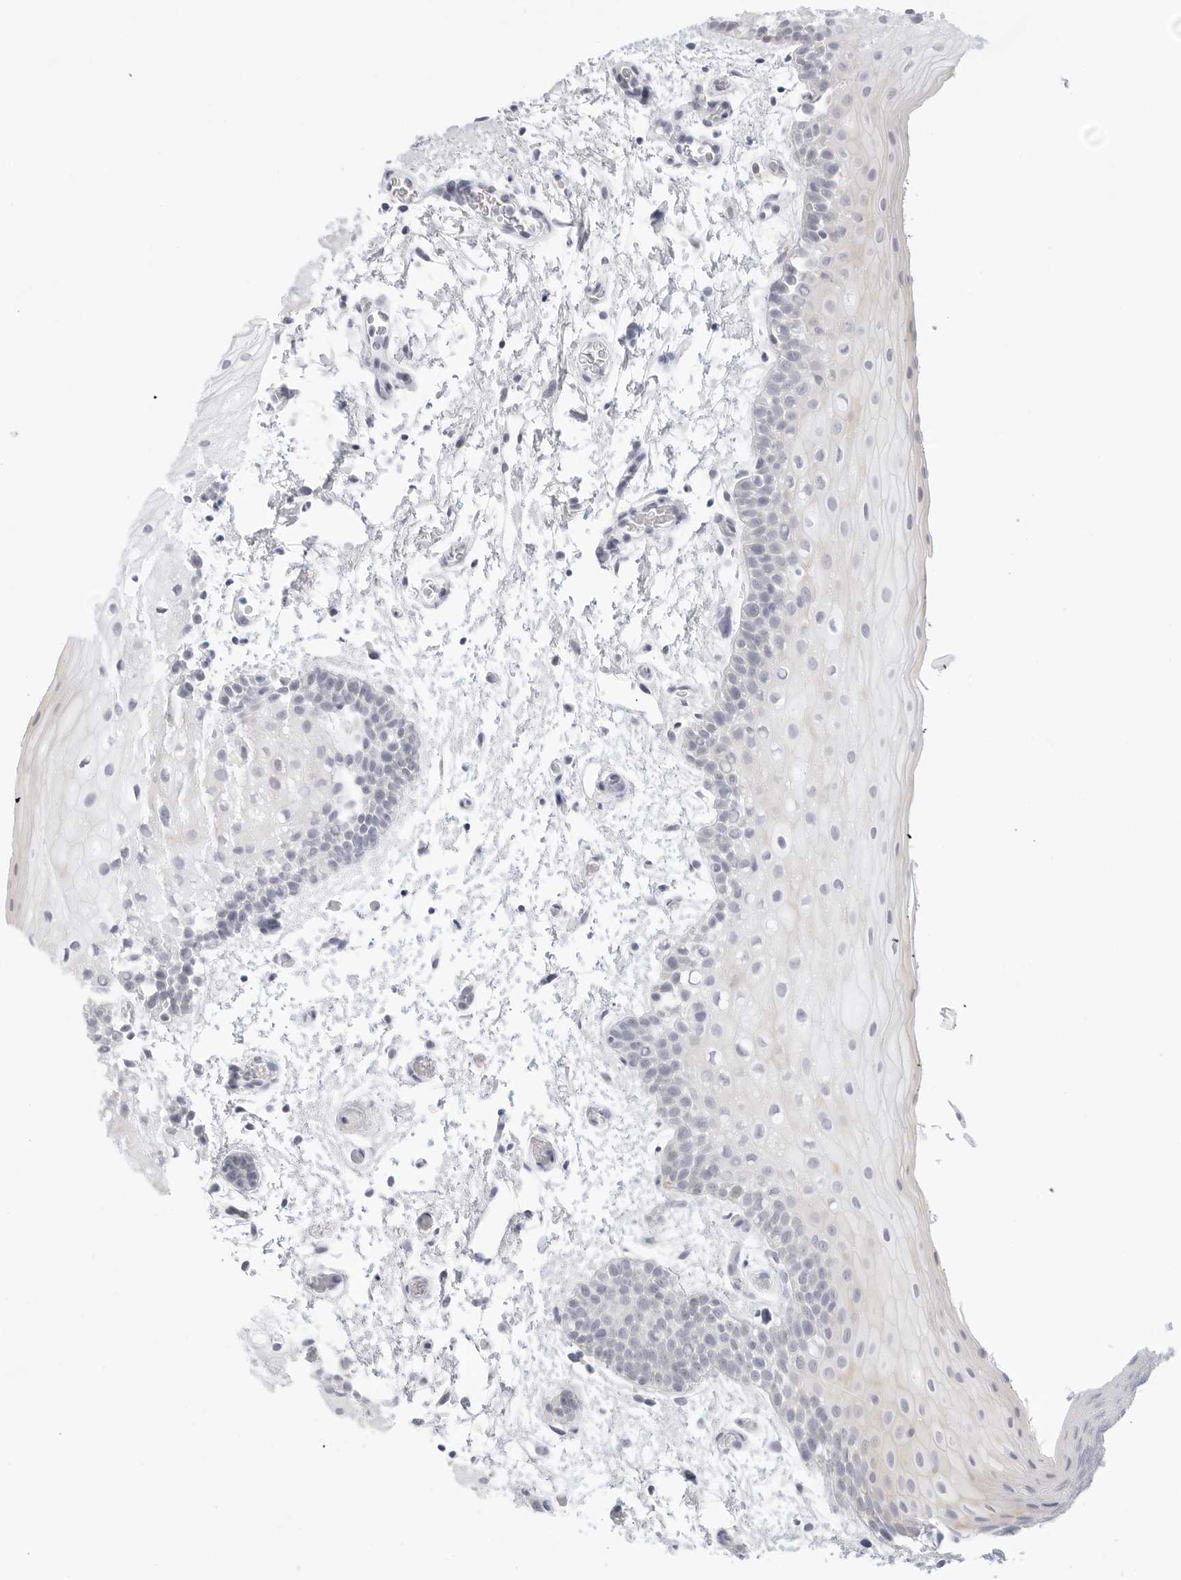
{"staining": {"intensity": "weak", "quantity": "25%-75%", "location": "cytoplasmic/membranous"}, "tissue": "oral mucosa", "cell_type": "Squamous epithelial cells", "image_type": "normal", "snomed": [{"axis": "morphology", "description": "Normal tissue, NOS"}, {"axis": "topography", "description": "Oral tissue"}], "caption": "A brown stain highlights weak cytoplasmic/membranous positivity of a protein in squamous epithelial cells of benign oral mucosa. (DAB IHC with brightfield microscopy, high magnification).", "gene": "HMGCS2", "patient": {"sex": "male", "age": 62}}